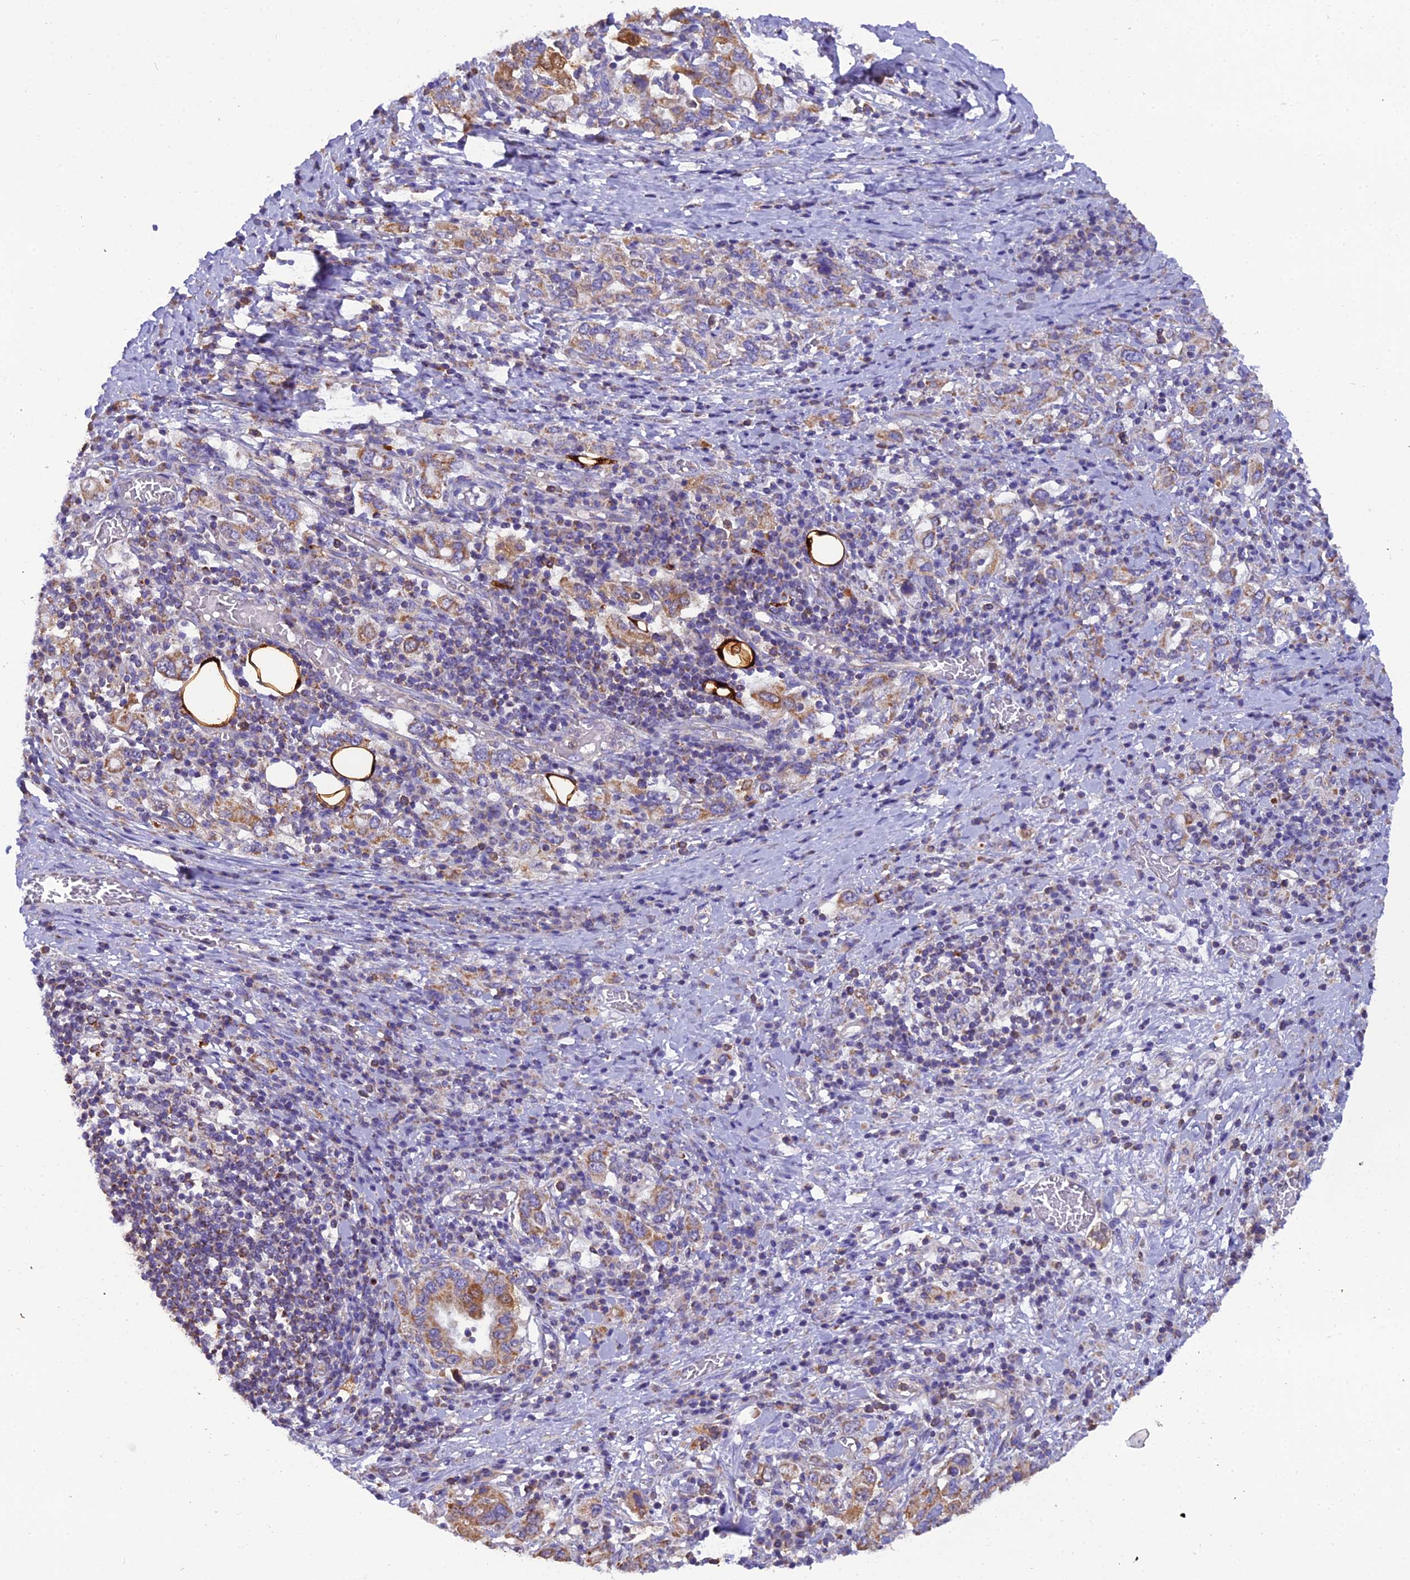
{"staining": {"intensity": "moderate", "quantity": ">75%", "location": "cytoplasmic/membranous"}, "tissue": "stomach cancer", "cell_type": "Tumor cells", "image_type": "cancer", "snomed": [{"axis": "morphology", "description": "Adenocarcinoma, NOS"}, {"axis": "topography", "description": "Stomach, upper"}, {"axis": "topography", "description": "Stomach"}], "caption": "High-magnification brightfield microscopy of adenocarcinoma (stomach) stained with DAB (3,3'-diaminobenzidine) (brown) and counterstained with hematoxylin (blue). tumor cells exhibit moderate cytoplasmic/membranous expression is seen in about>75% of cells.", "gene": "GPD1", "patient": {"sex": "male", "age": 62}}